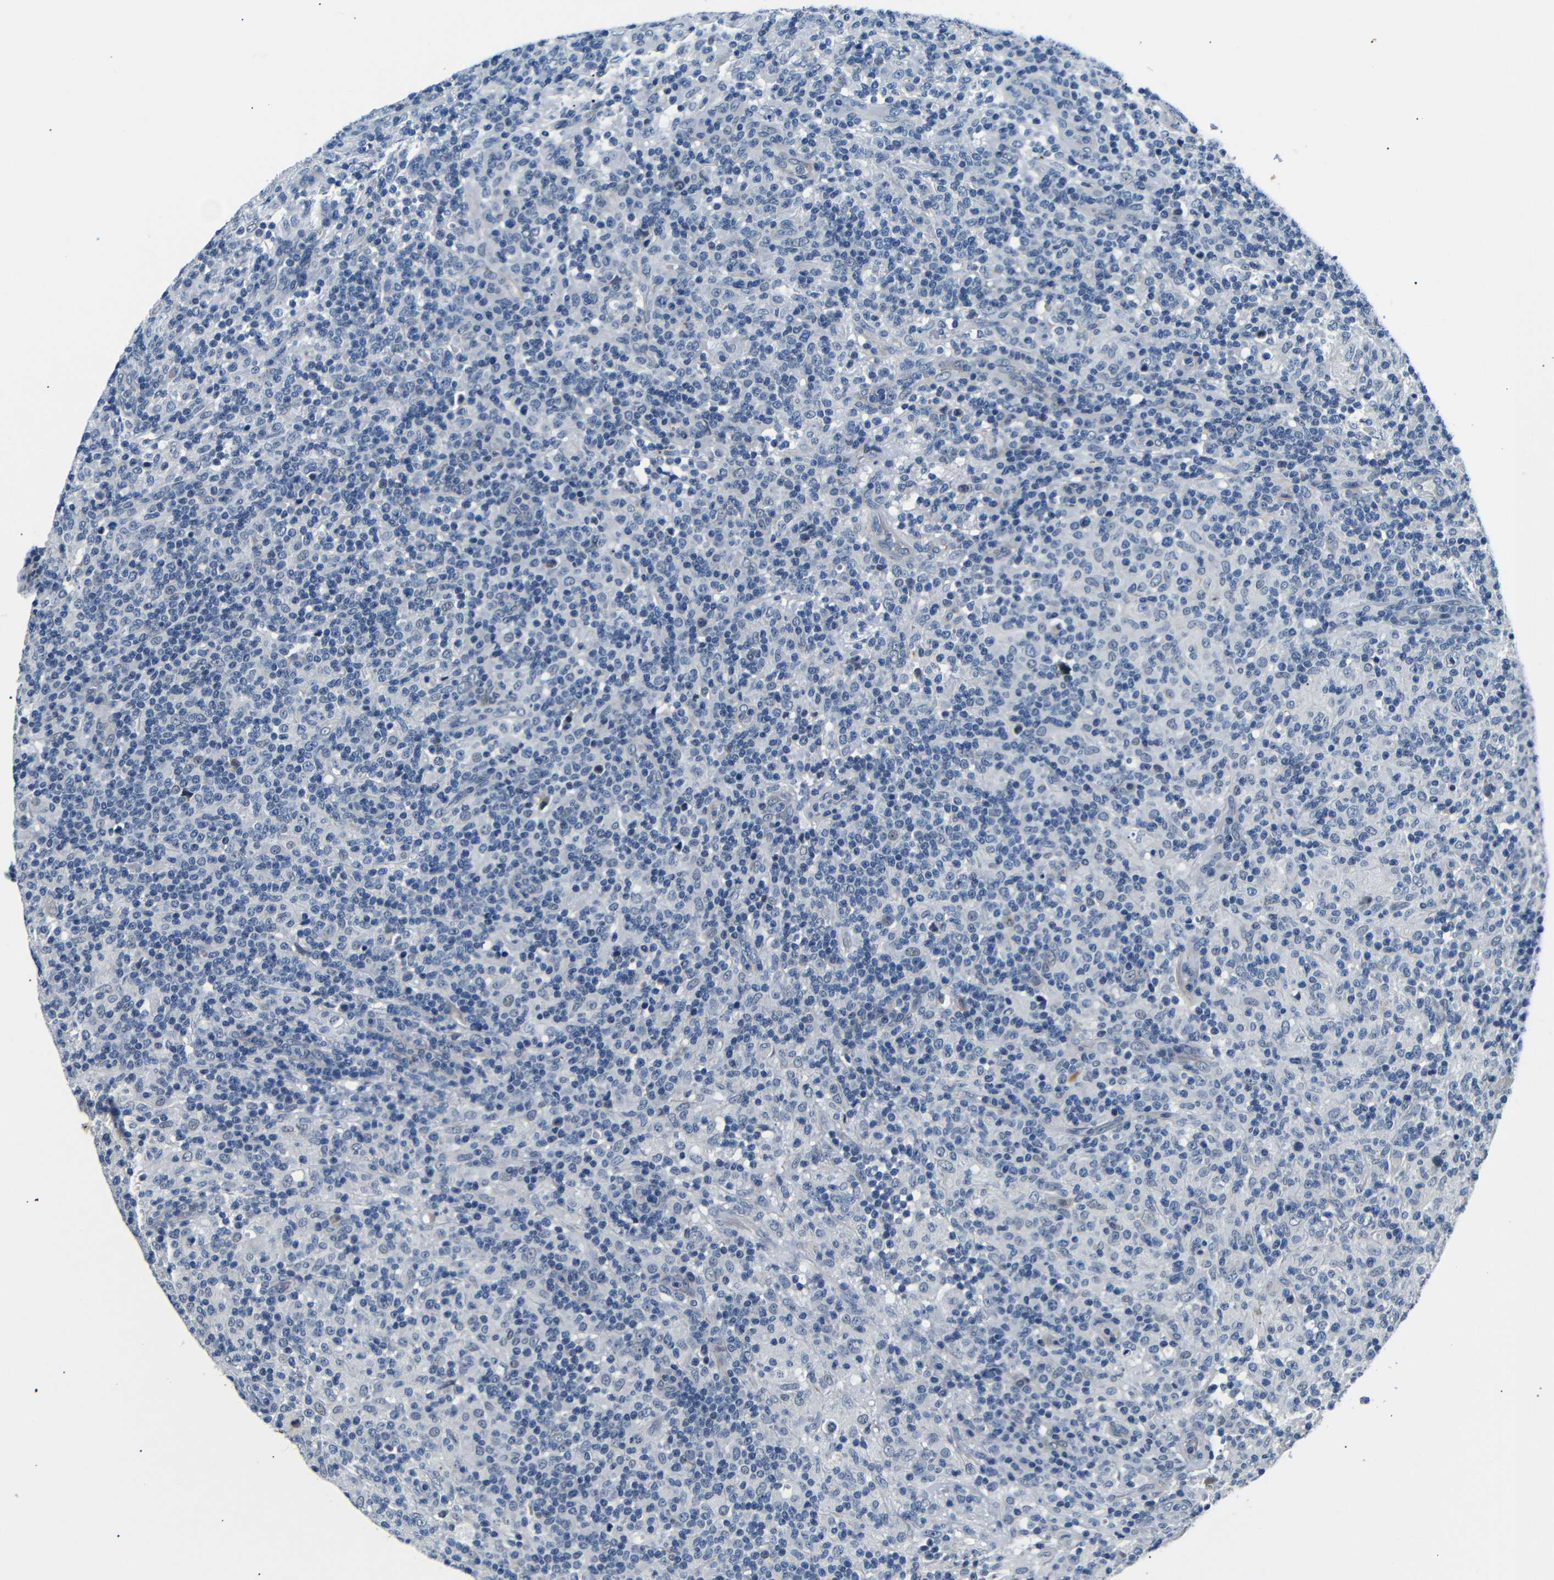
{"staining": {"intensity": "negative", "quantity": "none", "location": "none"}, "tissue": "lymphoma", "cell_type": "Tumor cells", "image_type": "cancer", "snomed": [{"axis": "morphology", "description": "Hodgkin's disease, NOS"}, {"axis": "topography", "description": "Lymph node"}], "caption": "Immunohistochemistry (IHC) photomicrograph of human lymphoma stained for a protein (brown), which reveals no staining in tumor cells.", "gene": "TAFA1", "patient": {"sex": "male", "age": 70}}